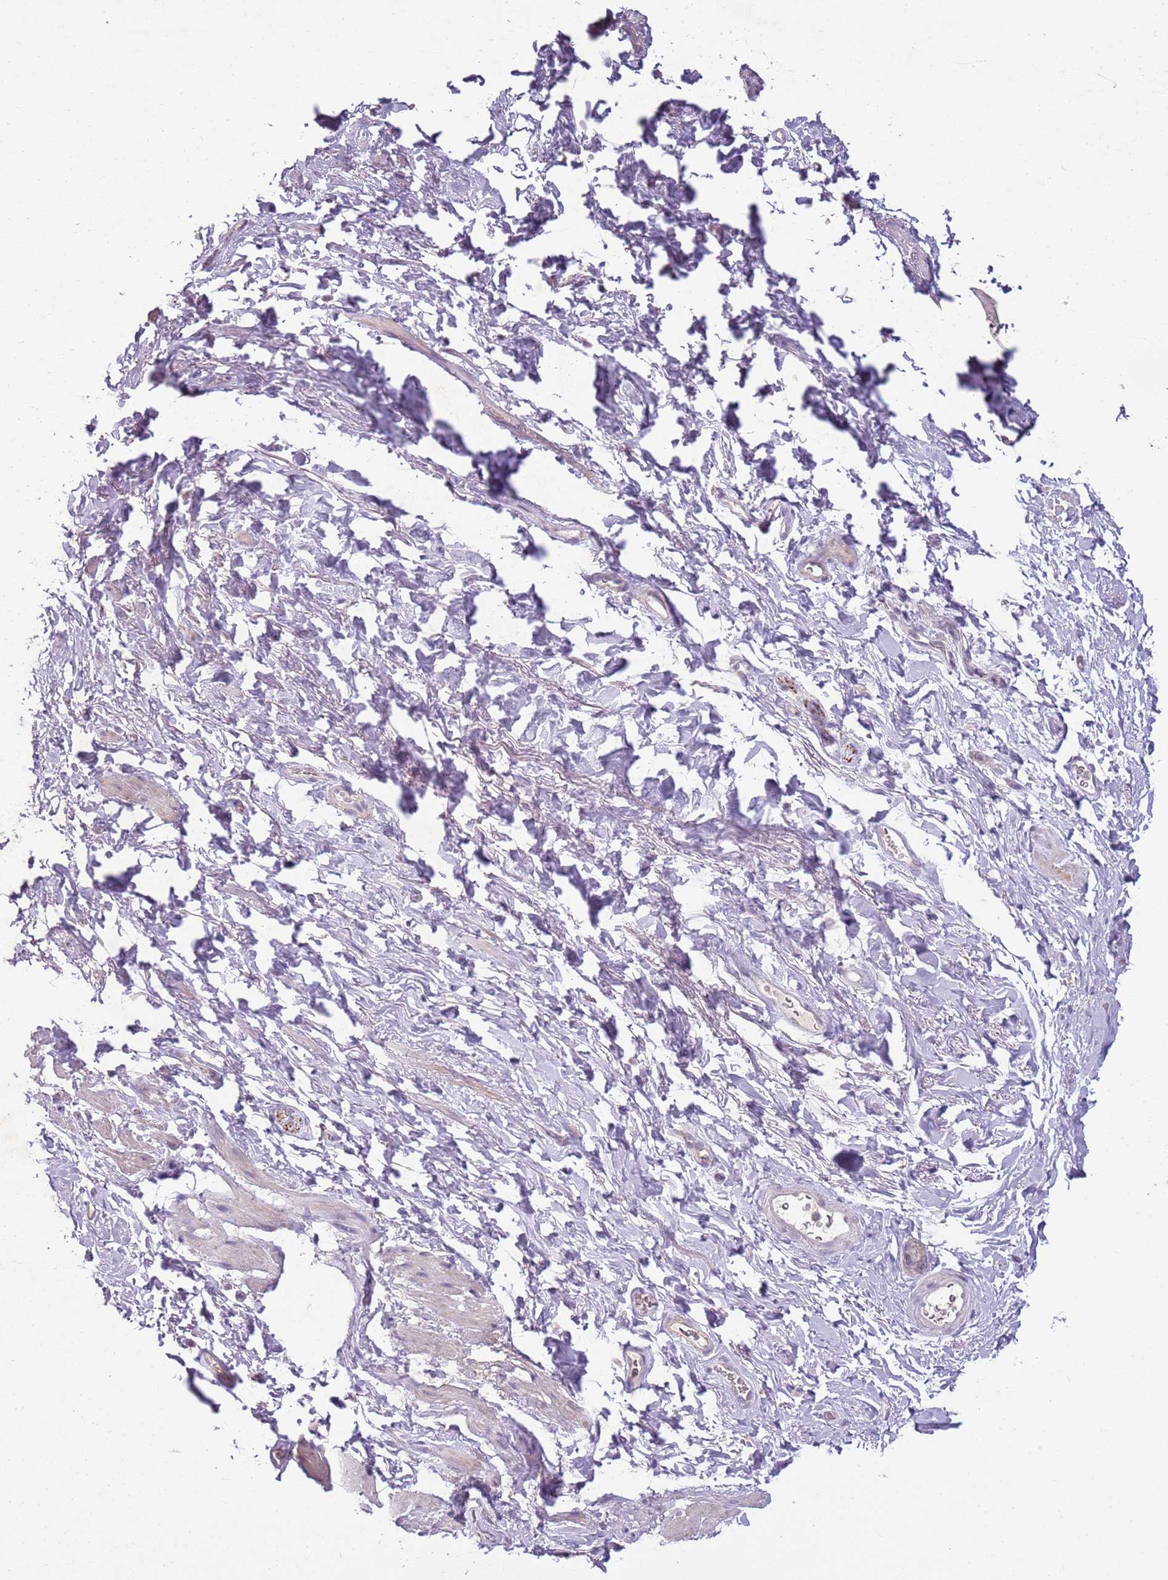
{"staining": {"intensity": "negative", "quantity": "none", "location": "none"}, "tissue": "smooth muscle", "cell_type": "Smooth muscle cells", "image_type": "normal", "snomed": [{"axis": "morphology", "description": "Normal tissue, NOS"}, {"axis": "topography", "description": "Smooth muscle"}, {"axis": "topography", "description": "Peripheral nerve tissue"}], "caption": "Micrograph shows no protein expression in smooth muscle cells of normal smooth muscle. (DAB immunohistochemistry visualized using brightfield microscopy, high magnification).", "gene": "TEKT4", "patient": {"sex": "male", "age": 69}}